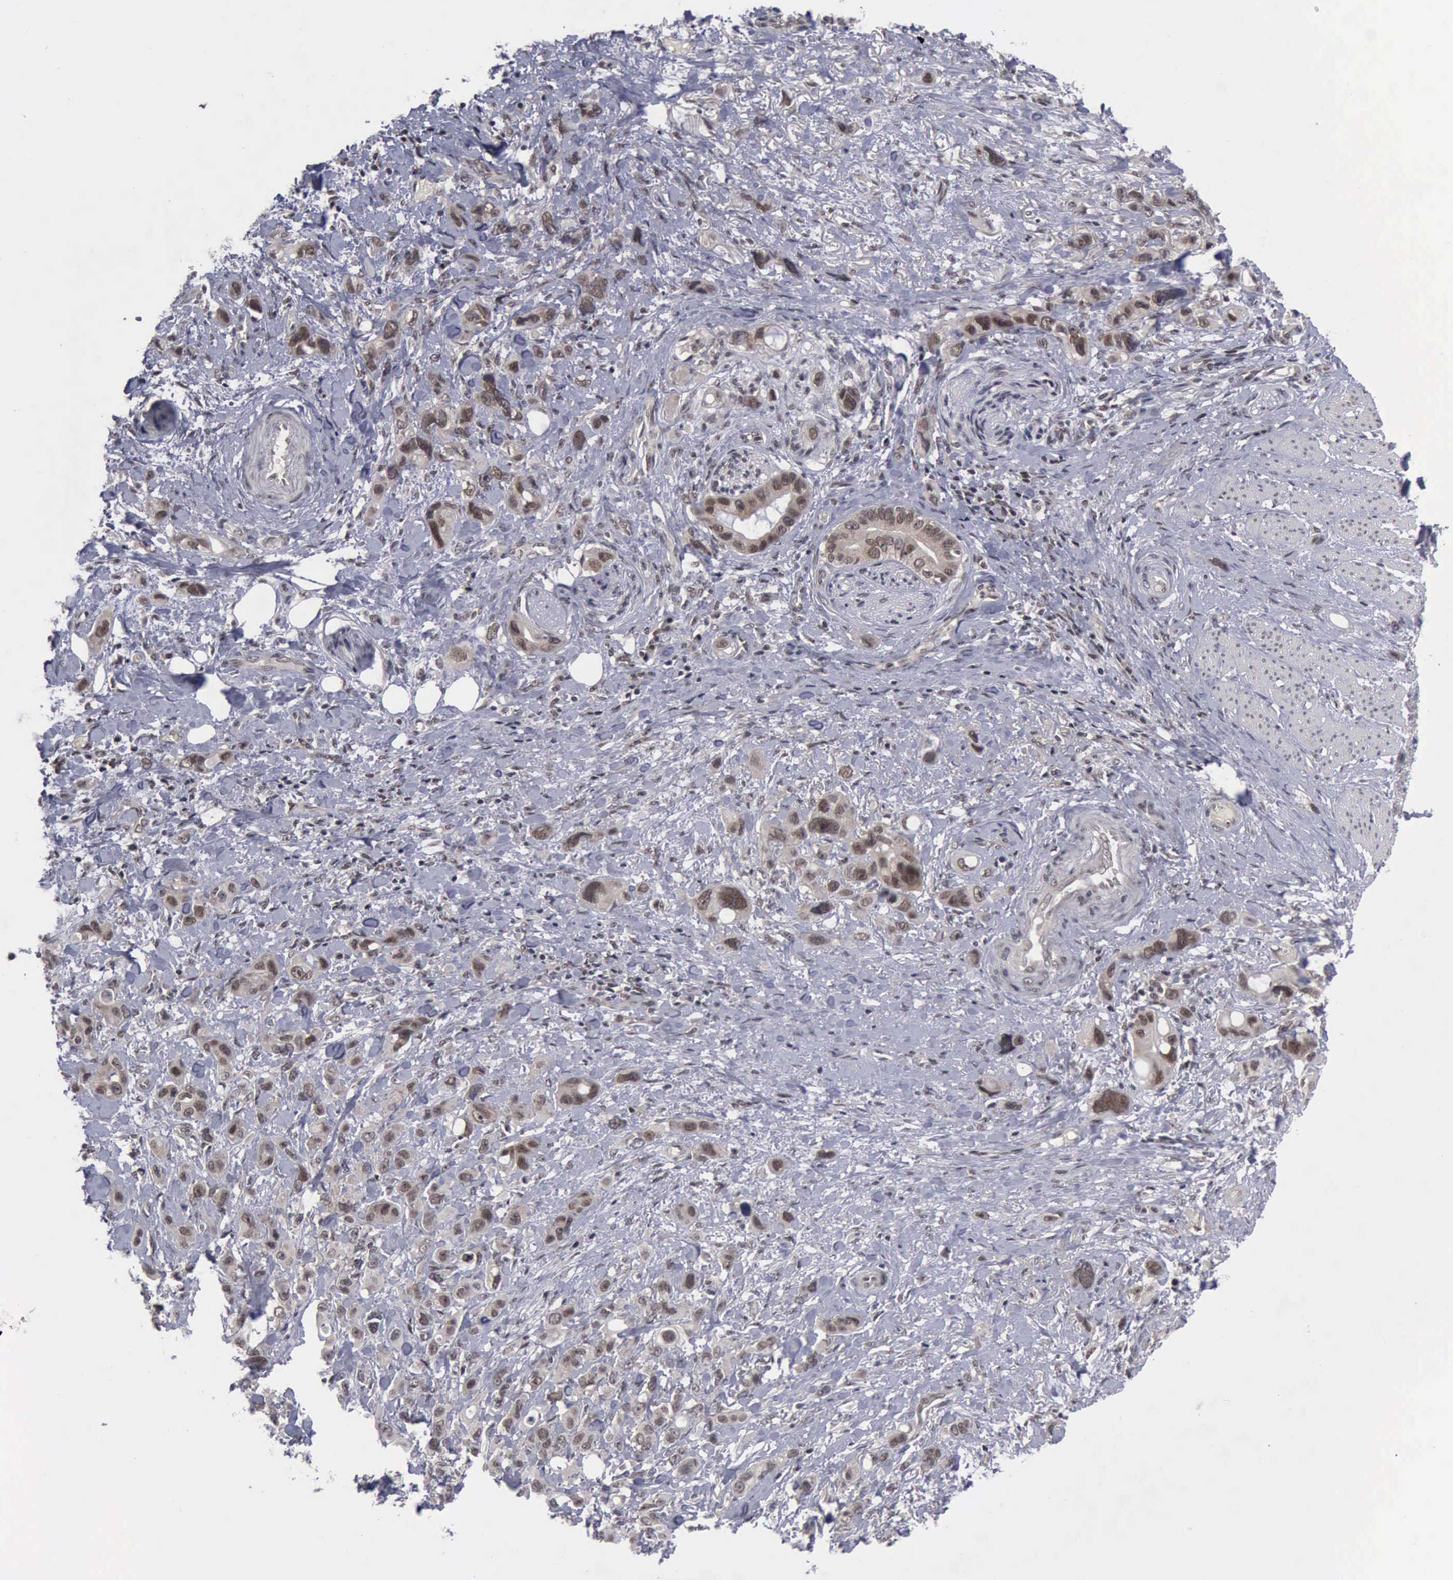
{"staining": {"intensity": "moderate", "quantity": ">75%", "location": "cytoplasmic/membranous,nuclear"}, "tissue": "stomach cancer", "cell_type": "Tumor cells", "image_type": "cancer", "snomed": [{"axis": "morphology", "description": "Adenocarcinoma, NOS"}, {"axis": "topography", "description": "Stomach, upper"}], "caption": "This is a photomicrograph of IHC staining of stomach cancer, which shows moderate expression in the cytoplasmic/membranous and nuclear of tumor cells.", "gene": "ATM", "patient": {"sex": "male", "age": 47}}